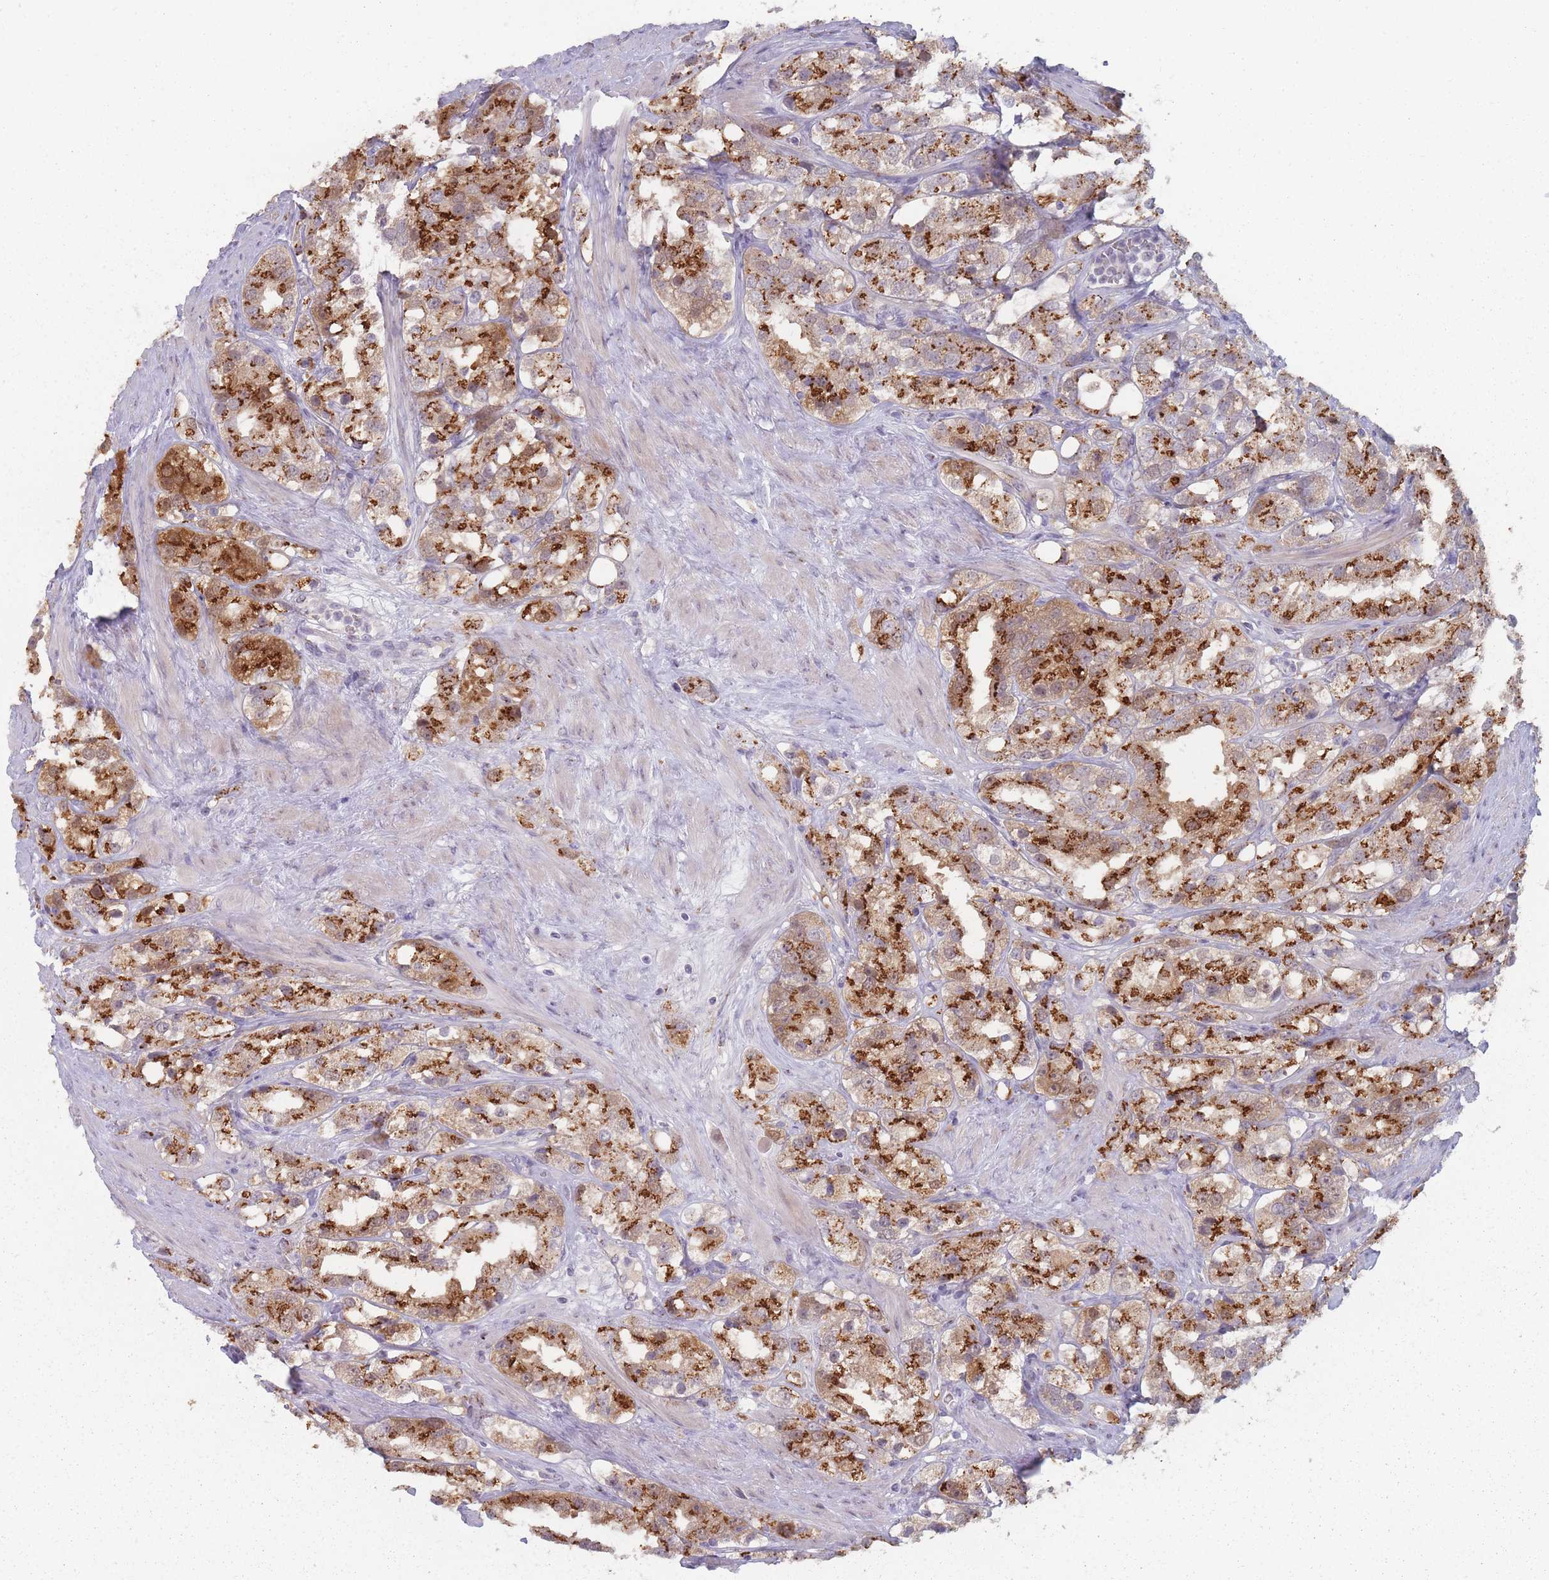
{"staining": {"intensity": "strong", "quantity": ">75%", "location": "cytoplasmic/membranous"}, "tissue": "prostate cancer", "cell_type": "Tumor cells", "image_type": "cancer", "snomed": [{"axis": "morphology", "description": "Adenocarcinoma, NOS"}, {"axis": "topography", "description": "Prostate"}], "caption": "The photomicrograph shows immunohistochemical staining of adenocarcinoma (prostate). There is strong cytoplasmic/membranous staining is identified in about >75% of tumor cells.", "gene": "MAN1B1", "patient": {"sex": "male", "age": 79}}